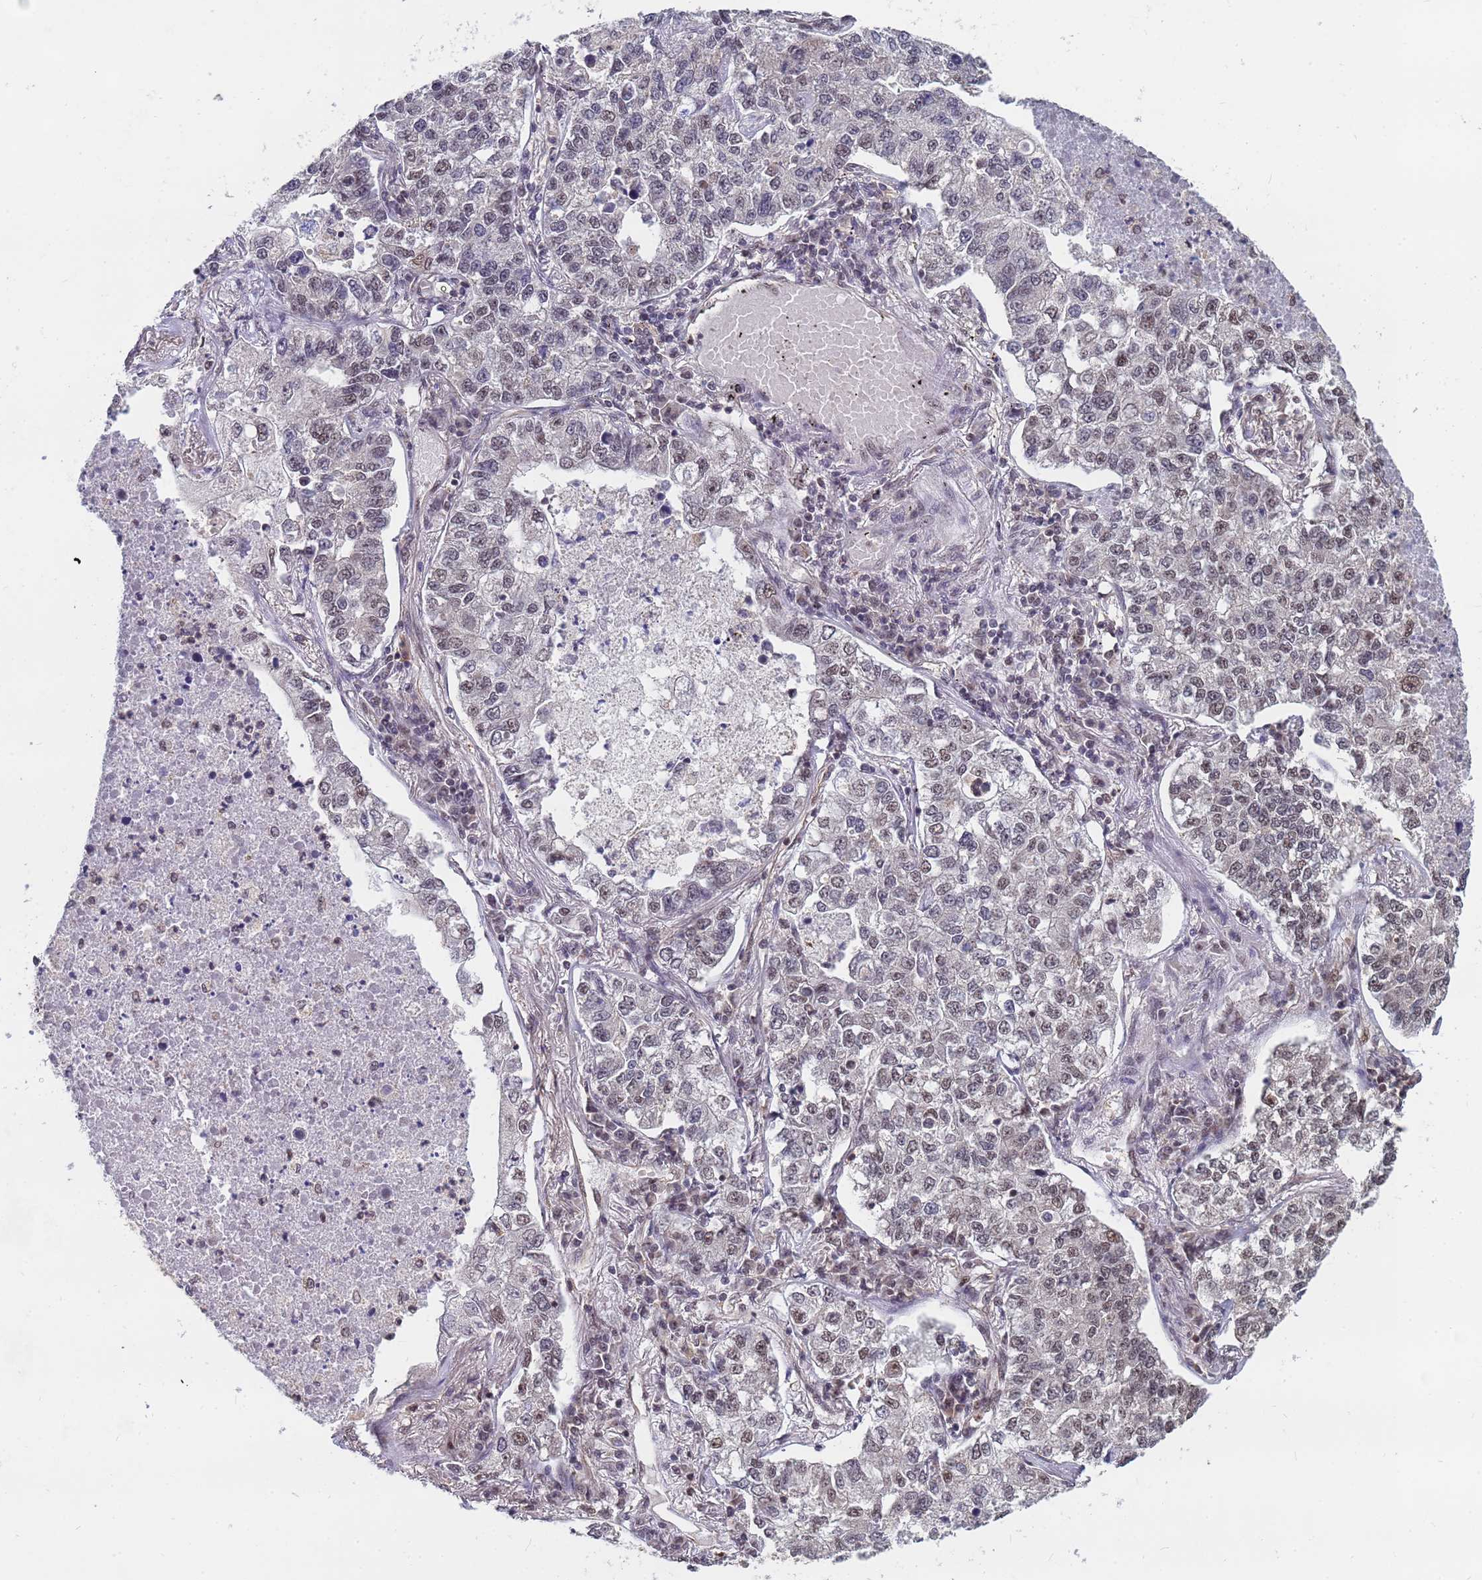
{"staining": {"intensity": "negative", "quantity": "none", "location": "none"}, "tissue": "lung cancer", "cell_type": "Tumor cells", "image_type": "cancer", "snomed": [{"axis": "morphology", "description": "Adenocarcinoma, NOS"}, {"axis": "topography", "description": "Lung"}], "caption": "A high-resolution photomicrograph shows immunohistochemistry staining of adenocarcinoma (lung), which reveals no significant positivity in tumor cells.", "gene": "DENND2B", "patient": {"sex": "male", "age": 49}}